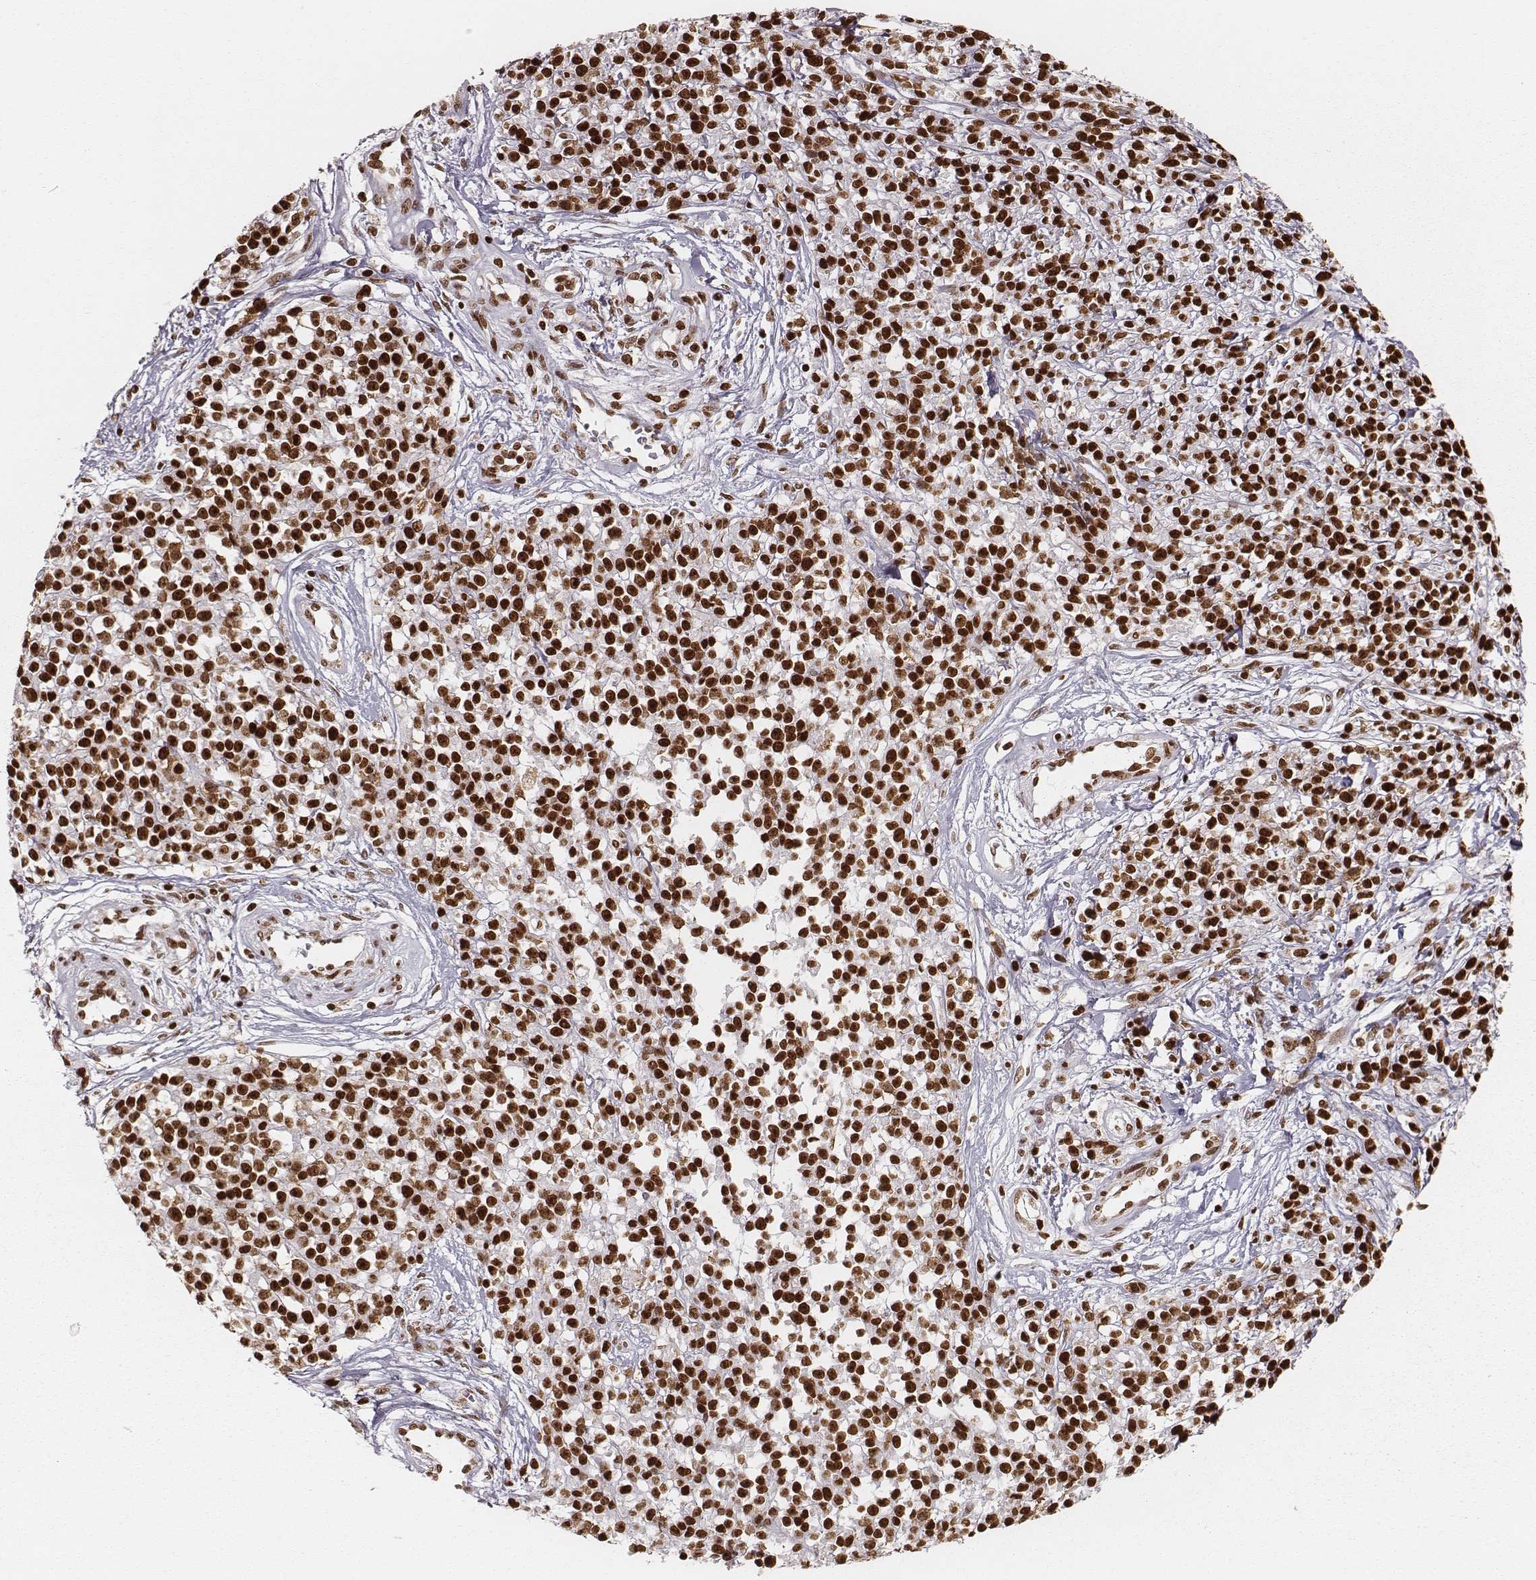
{"staining": {"intensity": "strong", "quantity": ">75%", "location": "nuclear"}, "tissue": "melanoma", "cell_type": "Tumor cells", "image_type": "cancer", "snomed": [{"axis": "morphology", "description": "Malignant melanoma, NOS"}, {"axis": "topography", "description": "Skin"}, {"axis": "topography", "description": "Skin of trunk"}], "caption": "DAB immunohistochemical staining of melanoma reveals strong nuclear protein staining in about >75% of tumor cells.", "gene": "PARP1", "patient": {"sex": "male", "age": 74}}